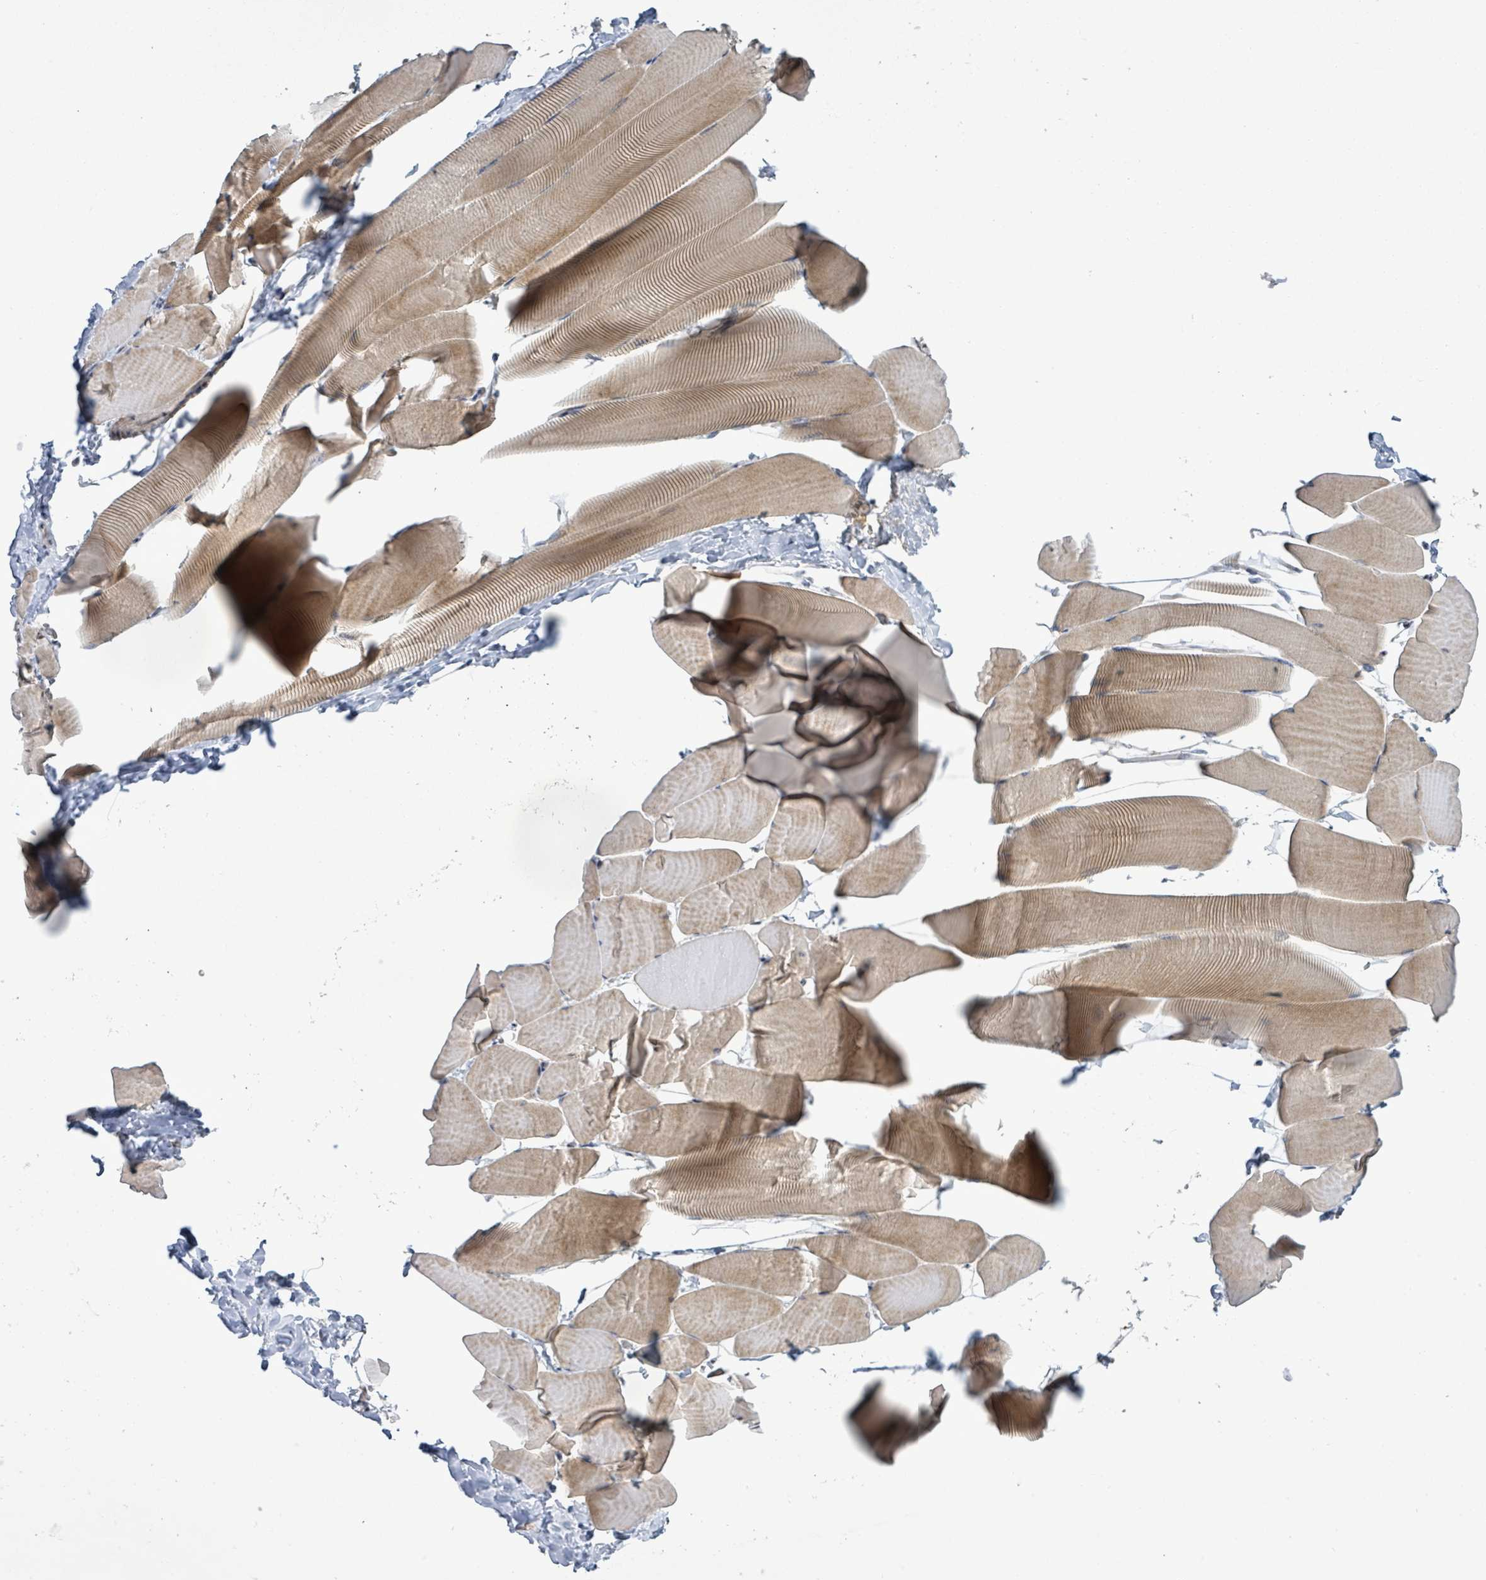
{"staining": {"intensity": "moderate", "quantity": ">75%", "location": "cytoplasmic/membranous"}, "tissue": "skeletal muscle", "cell_type": "Myocytes", "image_type": "normal", "snomed": [{"axis": "morphology", "description": "Normal tissue, NOS"}, {"axis": "topography", "description": "Skeletal muscle"}], "caption": "Immunohistochemical staining of unremarkable human skeletal muscle exhibits medium levels of moderate cytoplasmic/membranous expression in approximately >75% of myocytes.", "gene": "SLIT3", "patient": {"sex": "male", "age": 25}}